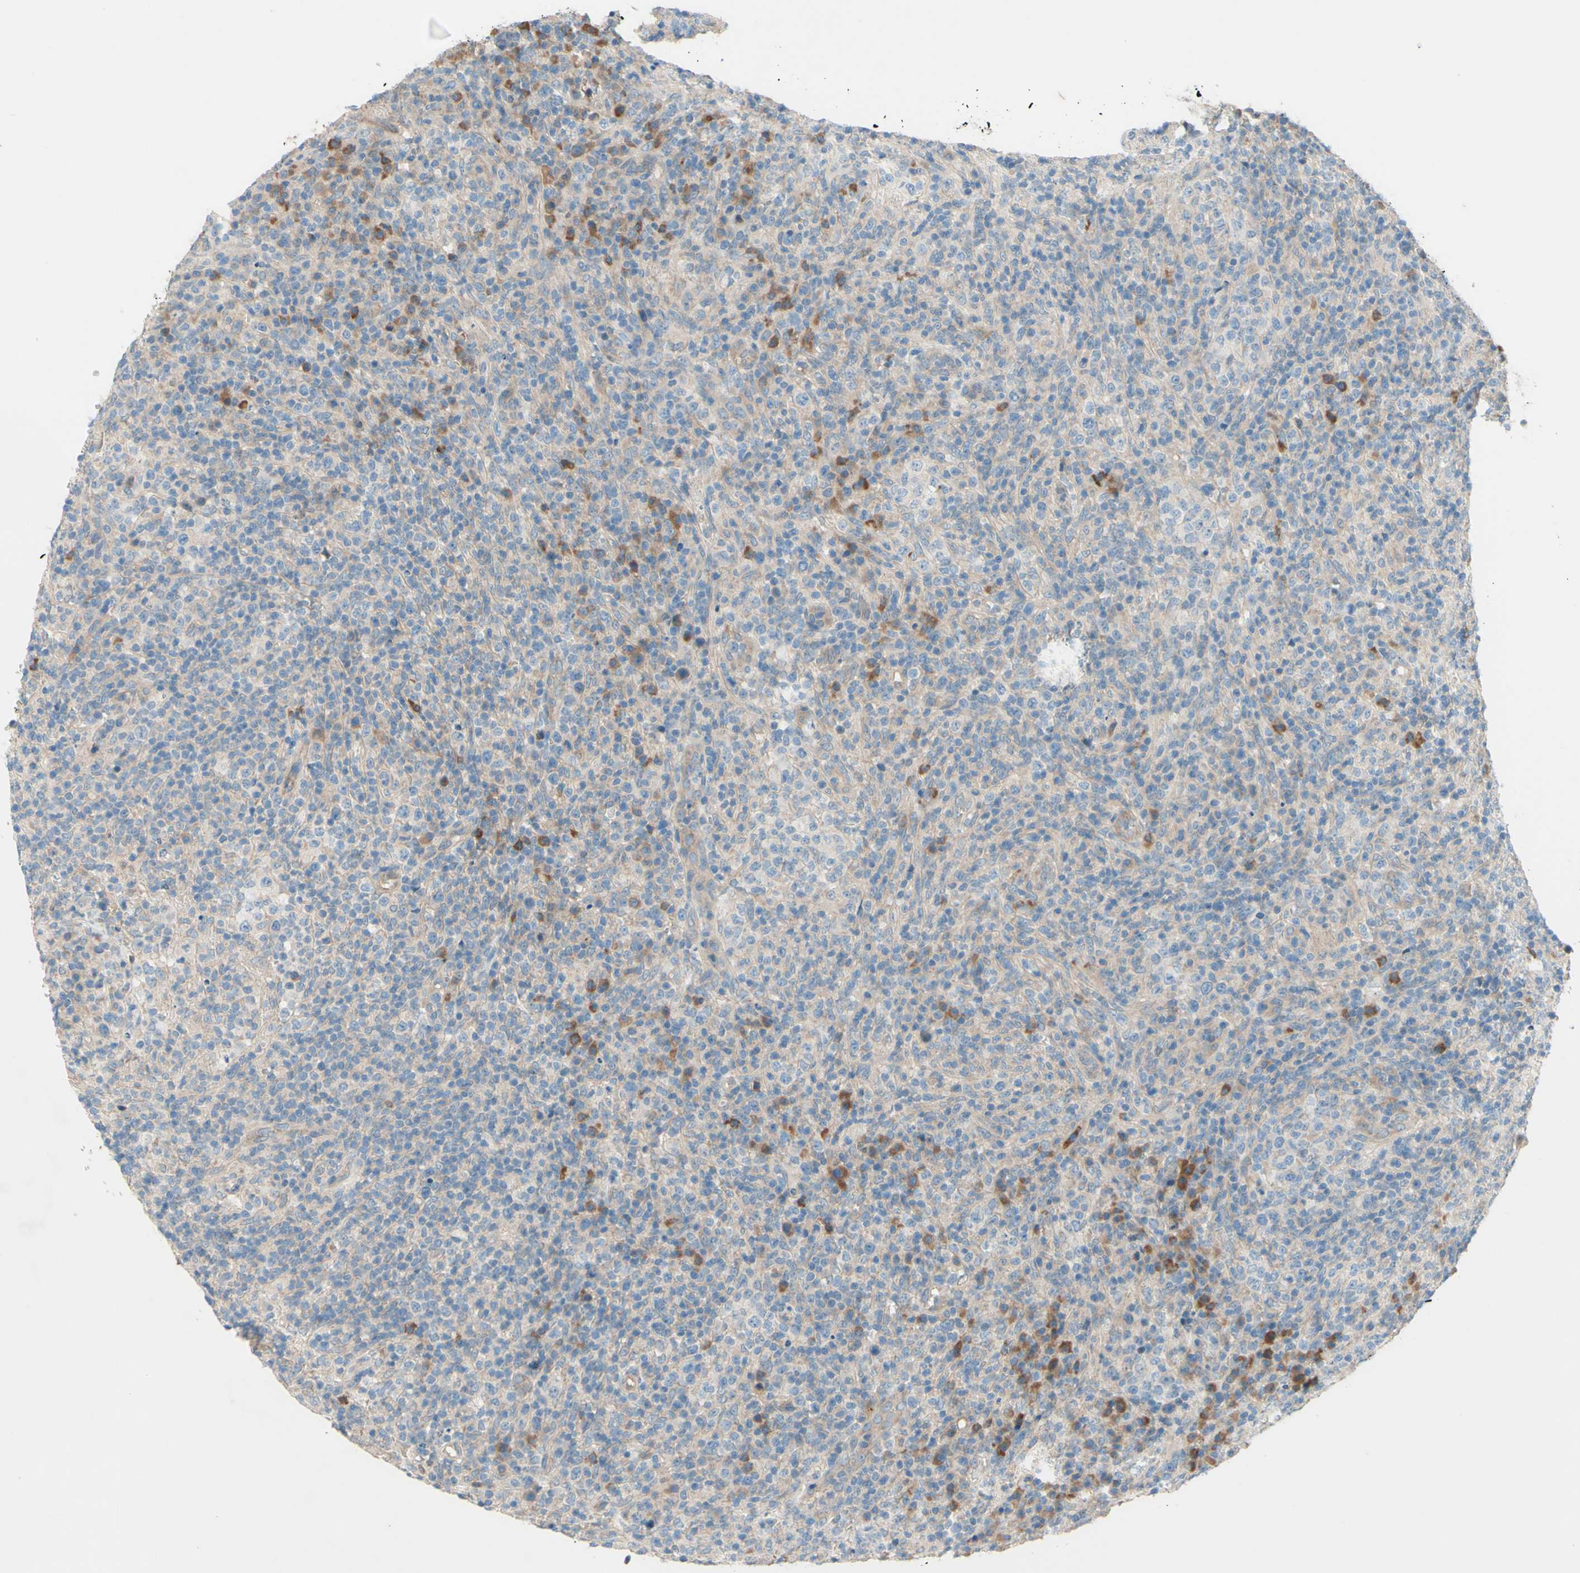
{"staining": {"intensity": "weak", "quantity": "25%-75%", "location": "cytoplasmic/membranous"}, "tissue": "lymphoma", "cell_type": "Tumor cells", "image_type": "cancer", "snomed": [{"axis": "morphology", "description": "Malignant lymphoma, non-Hodgkin's type, High grade"}, {"axis": "topography", "description": "Lymph node"}], "caption": "A micrograph of human lymphoma stained for a protein reveals weak cytoplasmic/membranous brown staining in tumor cells.", "gene": "IL2", "patient": {"sex": "female", "age": 76}}